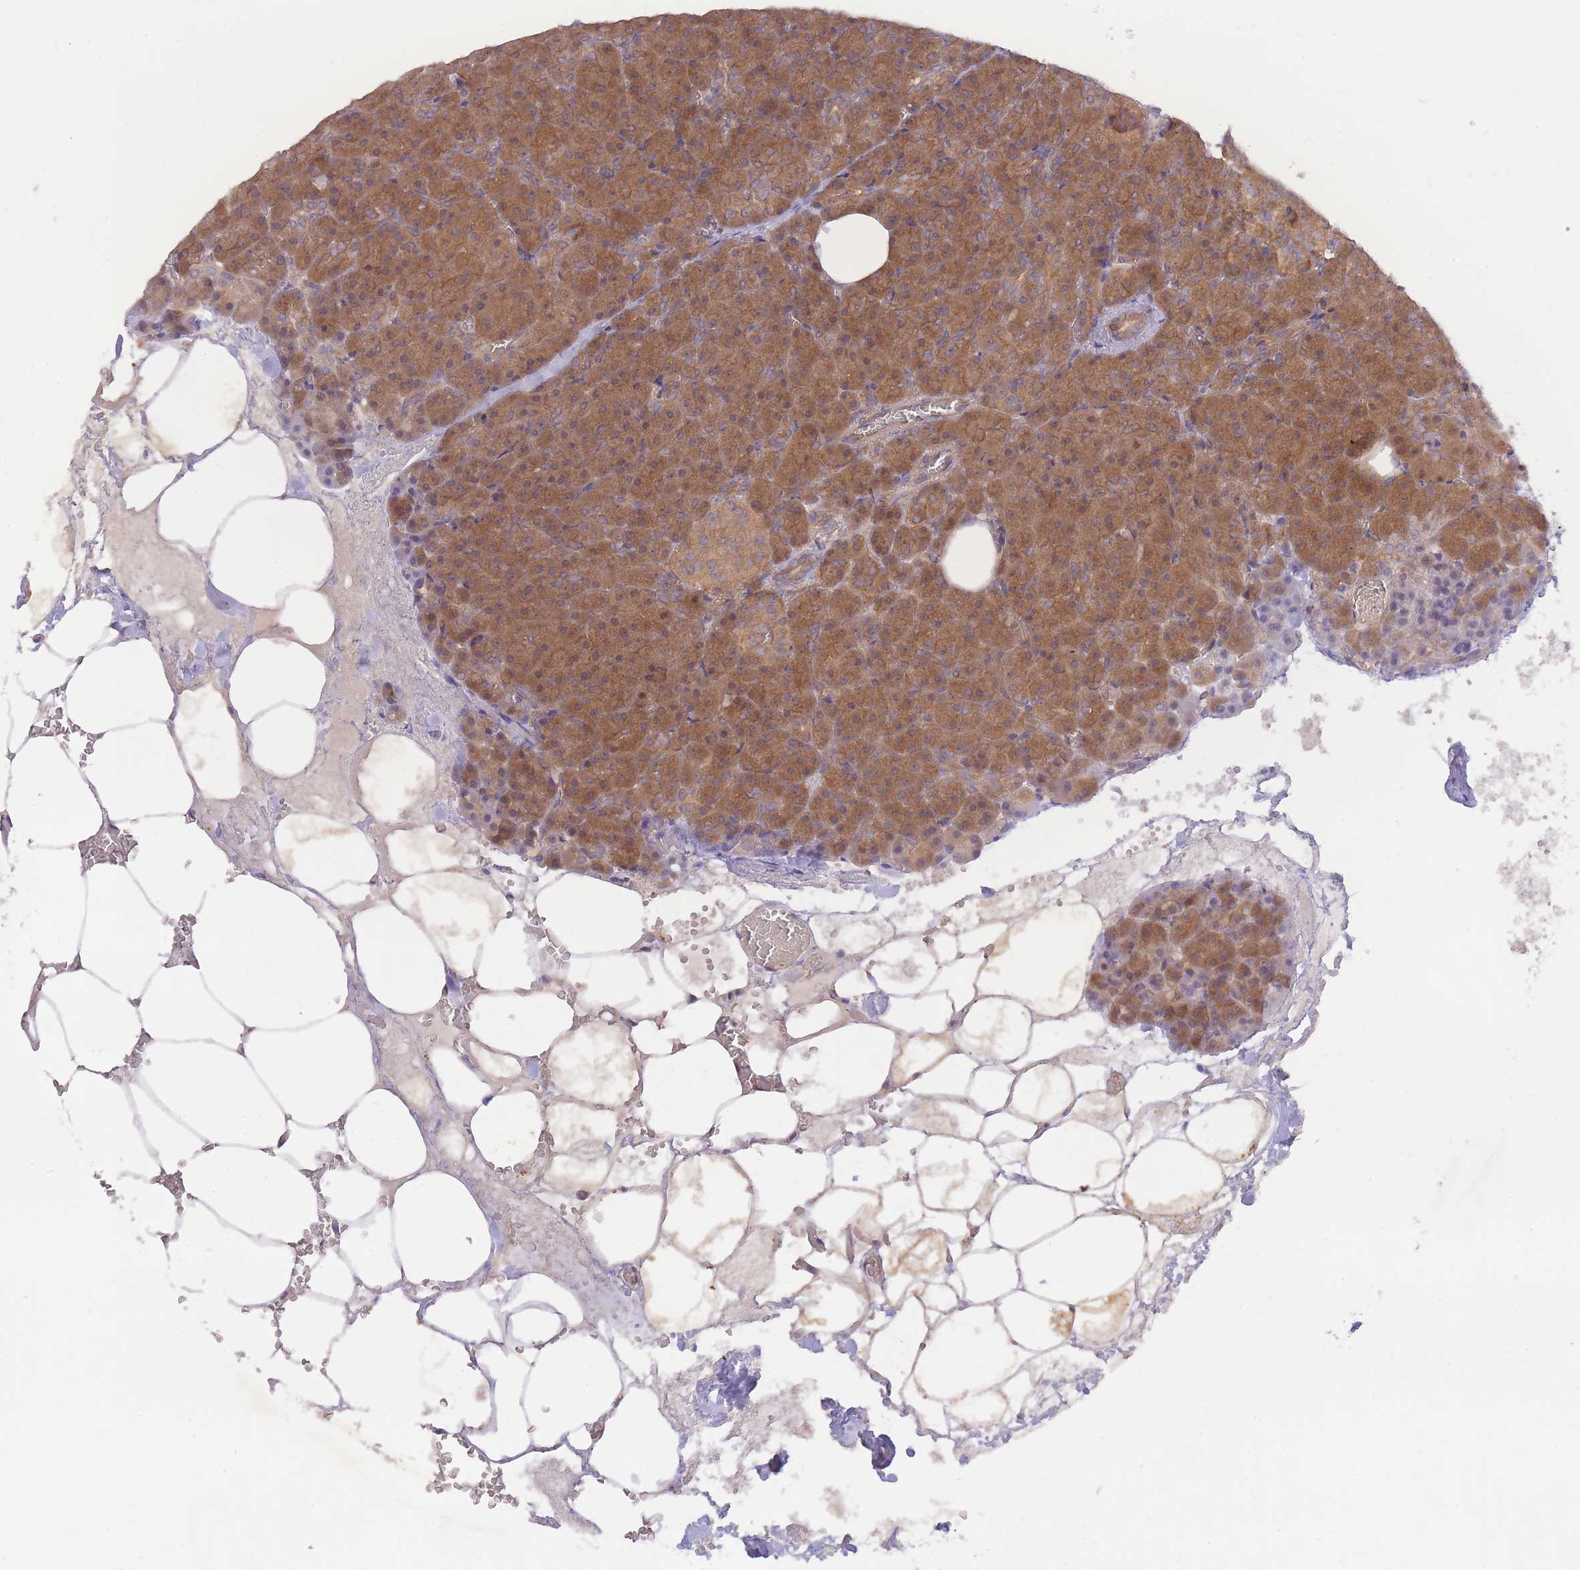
{"staining": {"intensity": "moderate", "quantity": ">75%", "location": "cytoplasmic/membranous"}, "tissue": "pancreas", "cell_type": "Exocrine glandular cells", "image_type": "normal", "snomed": [{"axis": "morphology", "description": "Normal tissue, NOS"}, {"axis": "topography", "description": "Pancreas"}], "caption": "Pancreas stained with a brown dye reveals moderate cytoplasmic/membranous positive staining in approximately >75% of exocrine glandular cells.", "gene": "PREP", "patient": {"sex": "female", "age": 74}}